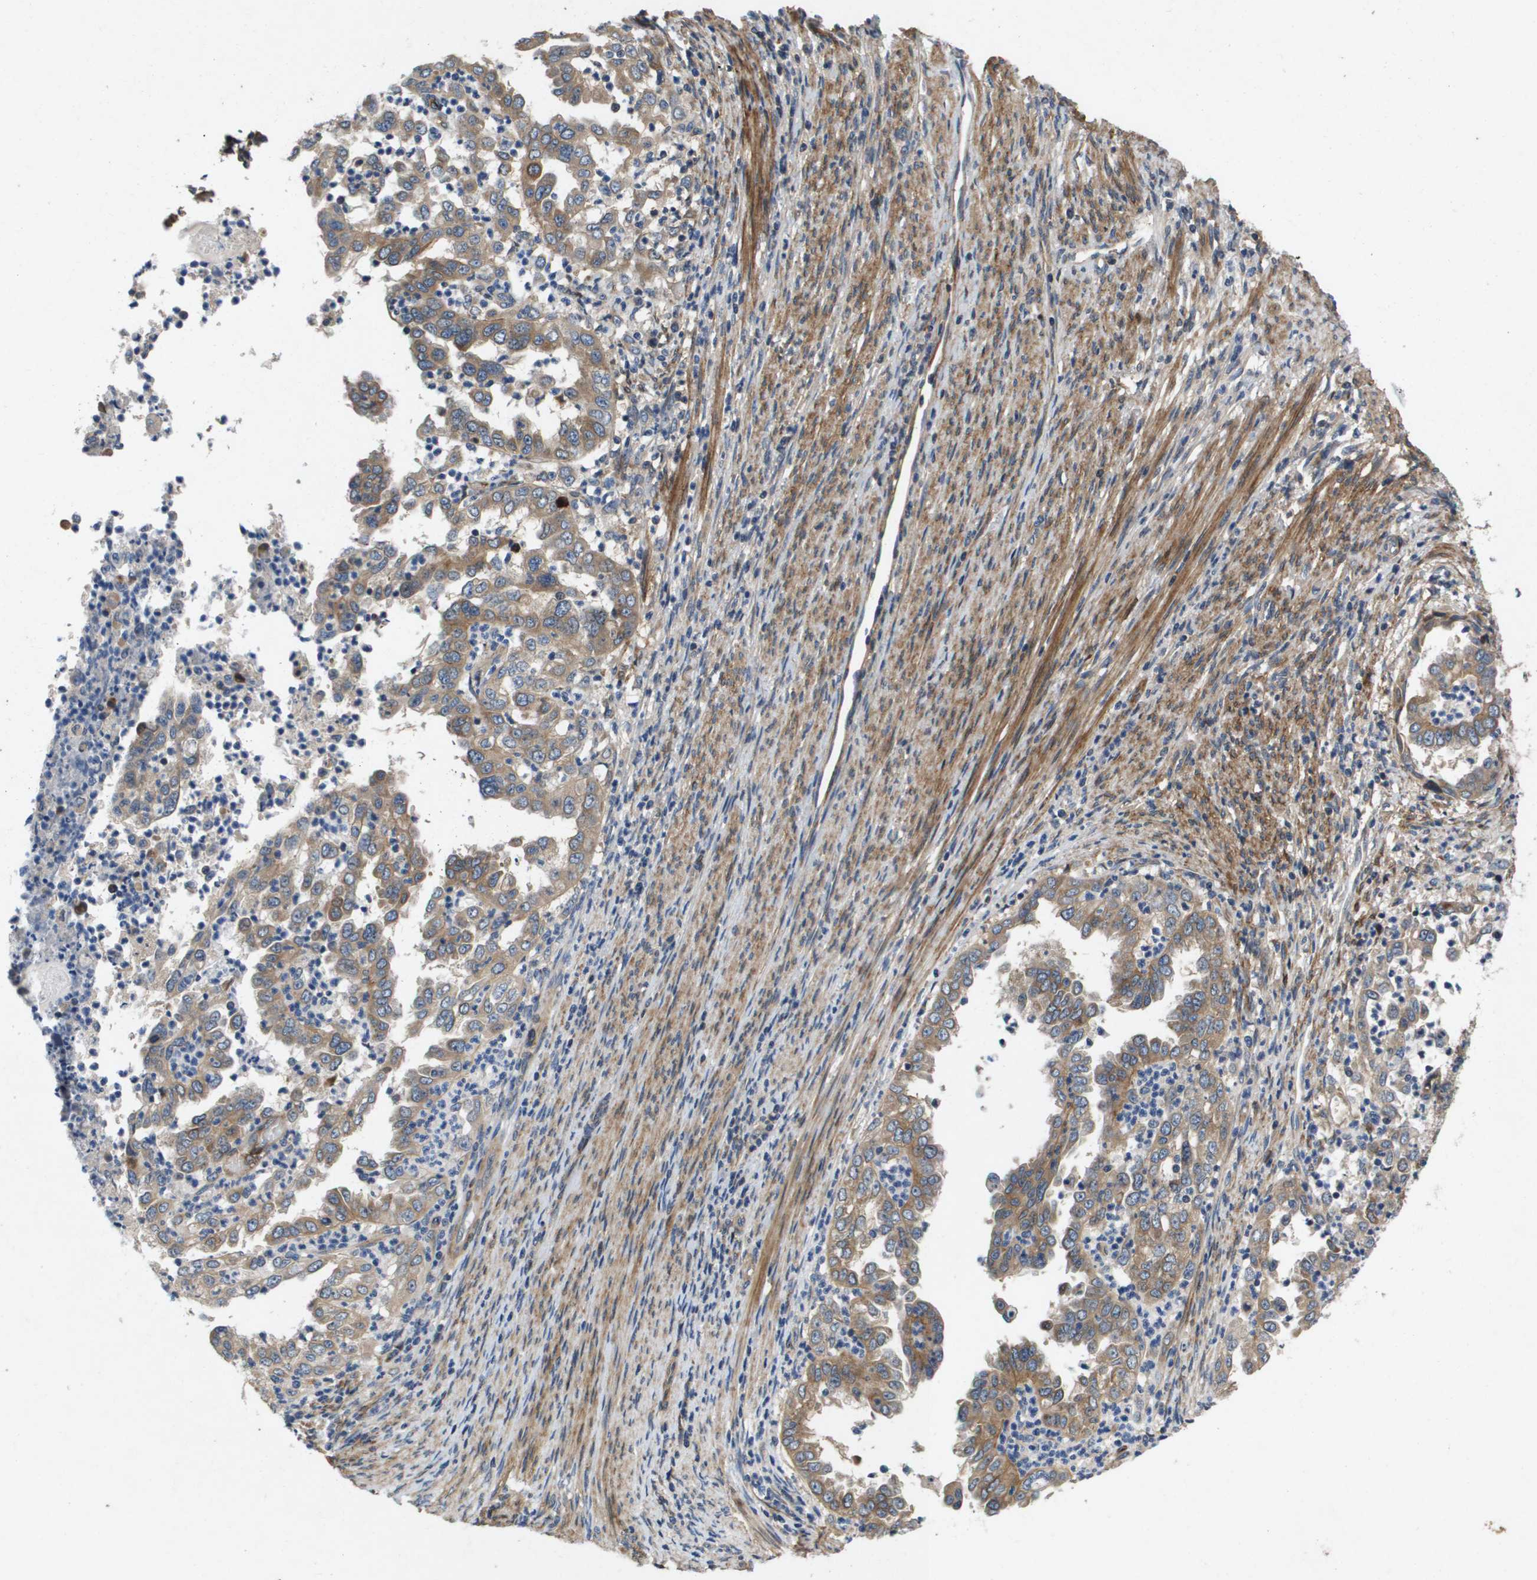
{"staining": {"intensity": "moderate", "quantity": ">75%", "location": "cytoplasmic/membranous"}, "tissue": "endometrial cancer", "cell_type": "Tumor cells", "image_type": "cancer", "snomed": [{"axis": "morphology", "description": "Adenocarcinoma, NOS"}, {"axis": "topography", "description": "Endometrium"}], "caption": "DAB (3,3'-diaminobenzidine) immunohistochemical staining of human endometrial cancer exhibits moderate cytoplasmic/membranous protein staining in approximately >75% of tumor cells.", "gene": "ENTPD2", "patient": {"sex": "female", "age": 85}}